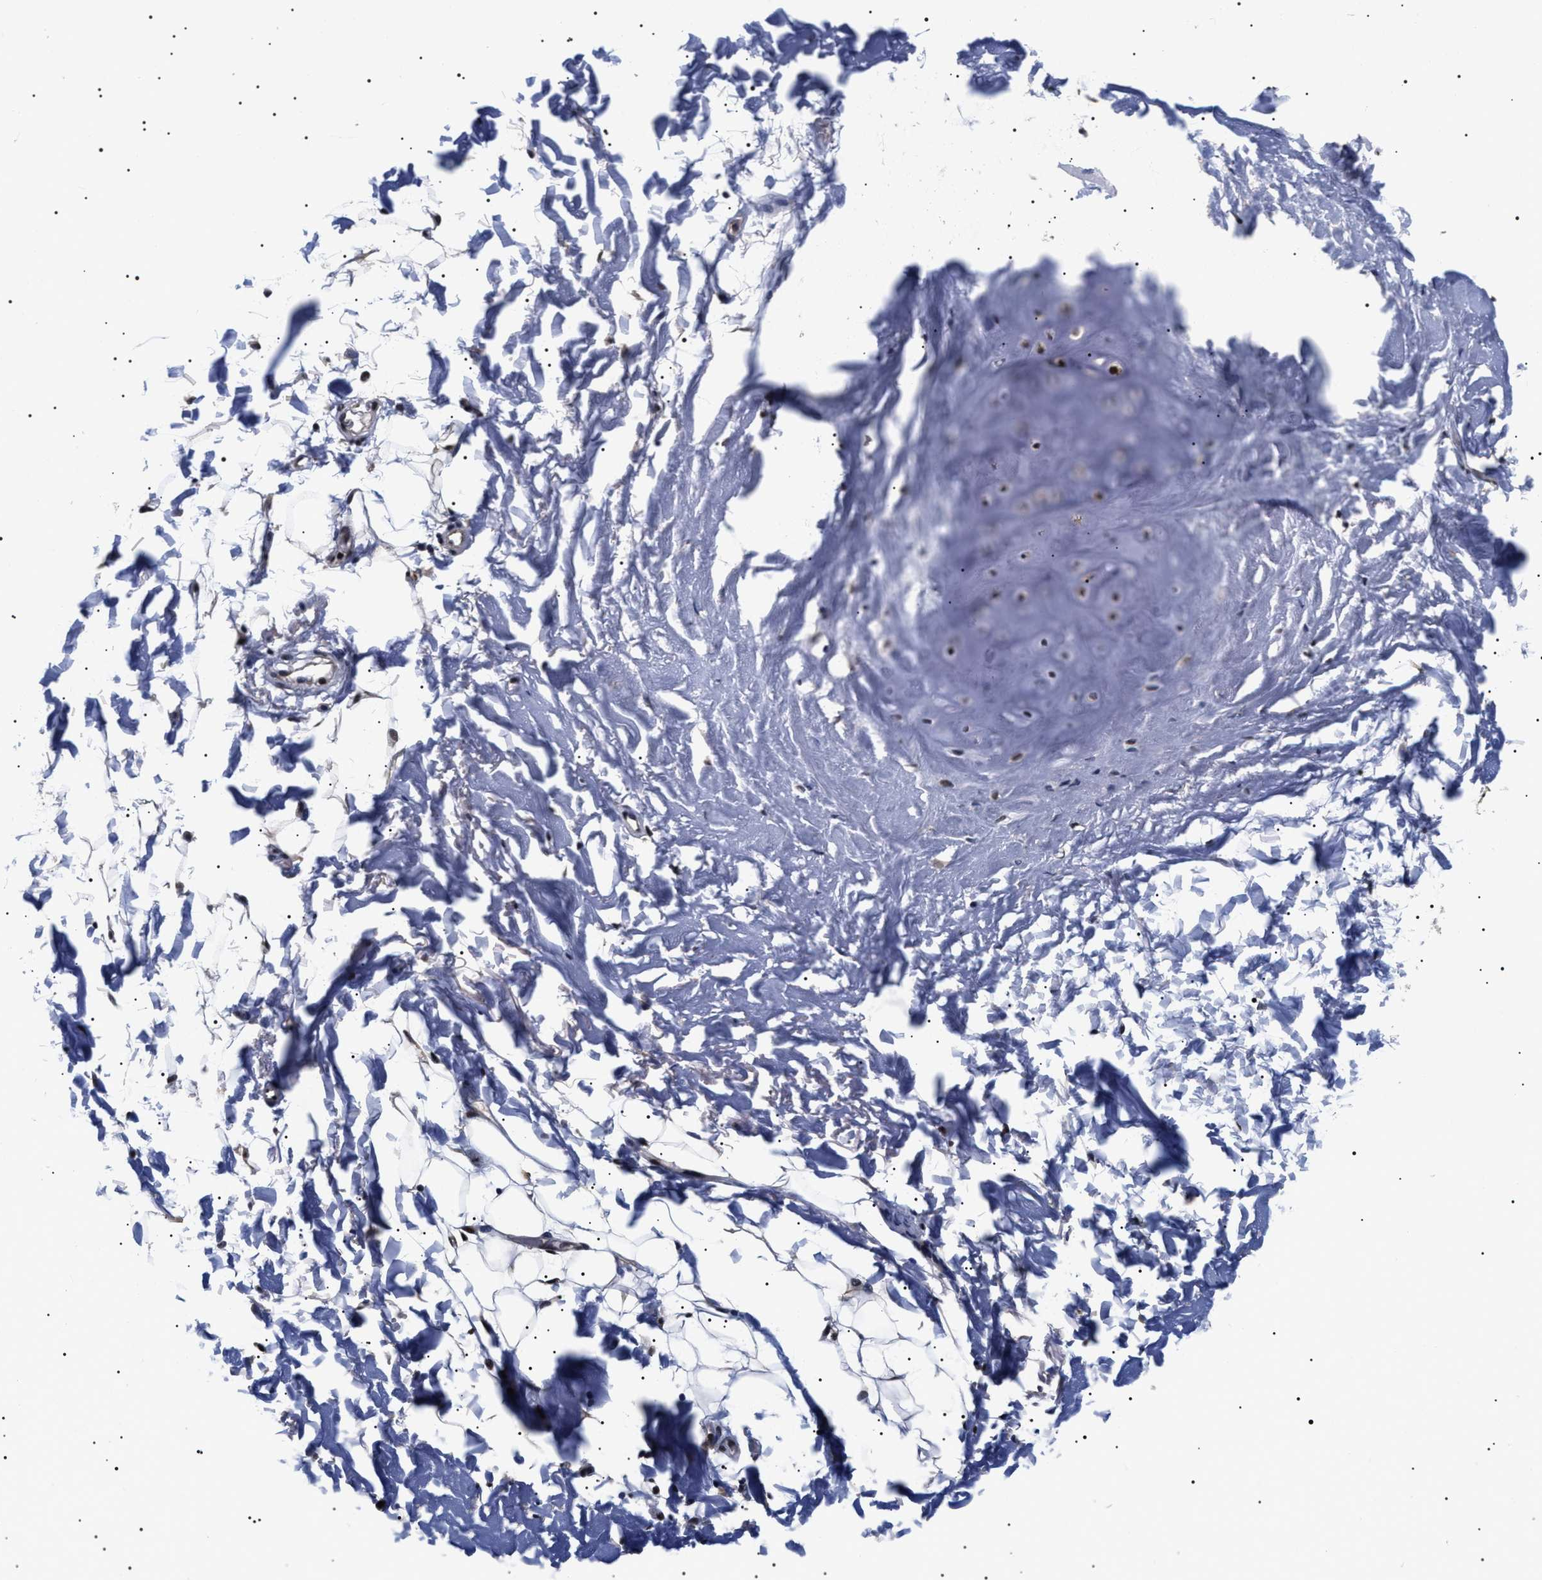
{"staining": {"intensity": "negative", "quantity": "none", "location": "none"}, "tissue": "adipose tissue", "cell_type": "Adipocytes", "image_type": "normal", "snomed": [{"axis": "morphology", "description": "Normal tissue, NOS"}, {"axis": "topography", "description": "Cartilage tissue"}, {"axis": "topography", "description": "Bronchus"}], "caption": "Adipocytes show no significant positivity in unremarkable adipose tissue. (Stains: DAB (3,3'-diaminobenzidine) IHC with hematoxylin counter stain, Microscopy: brightfield microscopy at high magnification).", "gene": "CAAP1", "patient": {"sex": "female", "age": 73}}